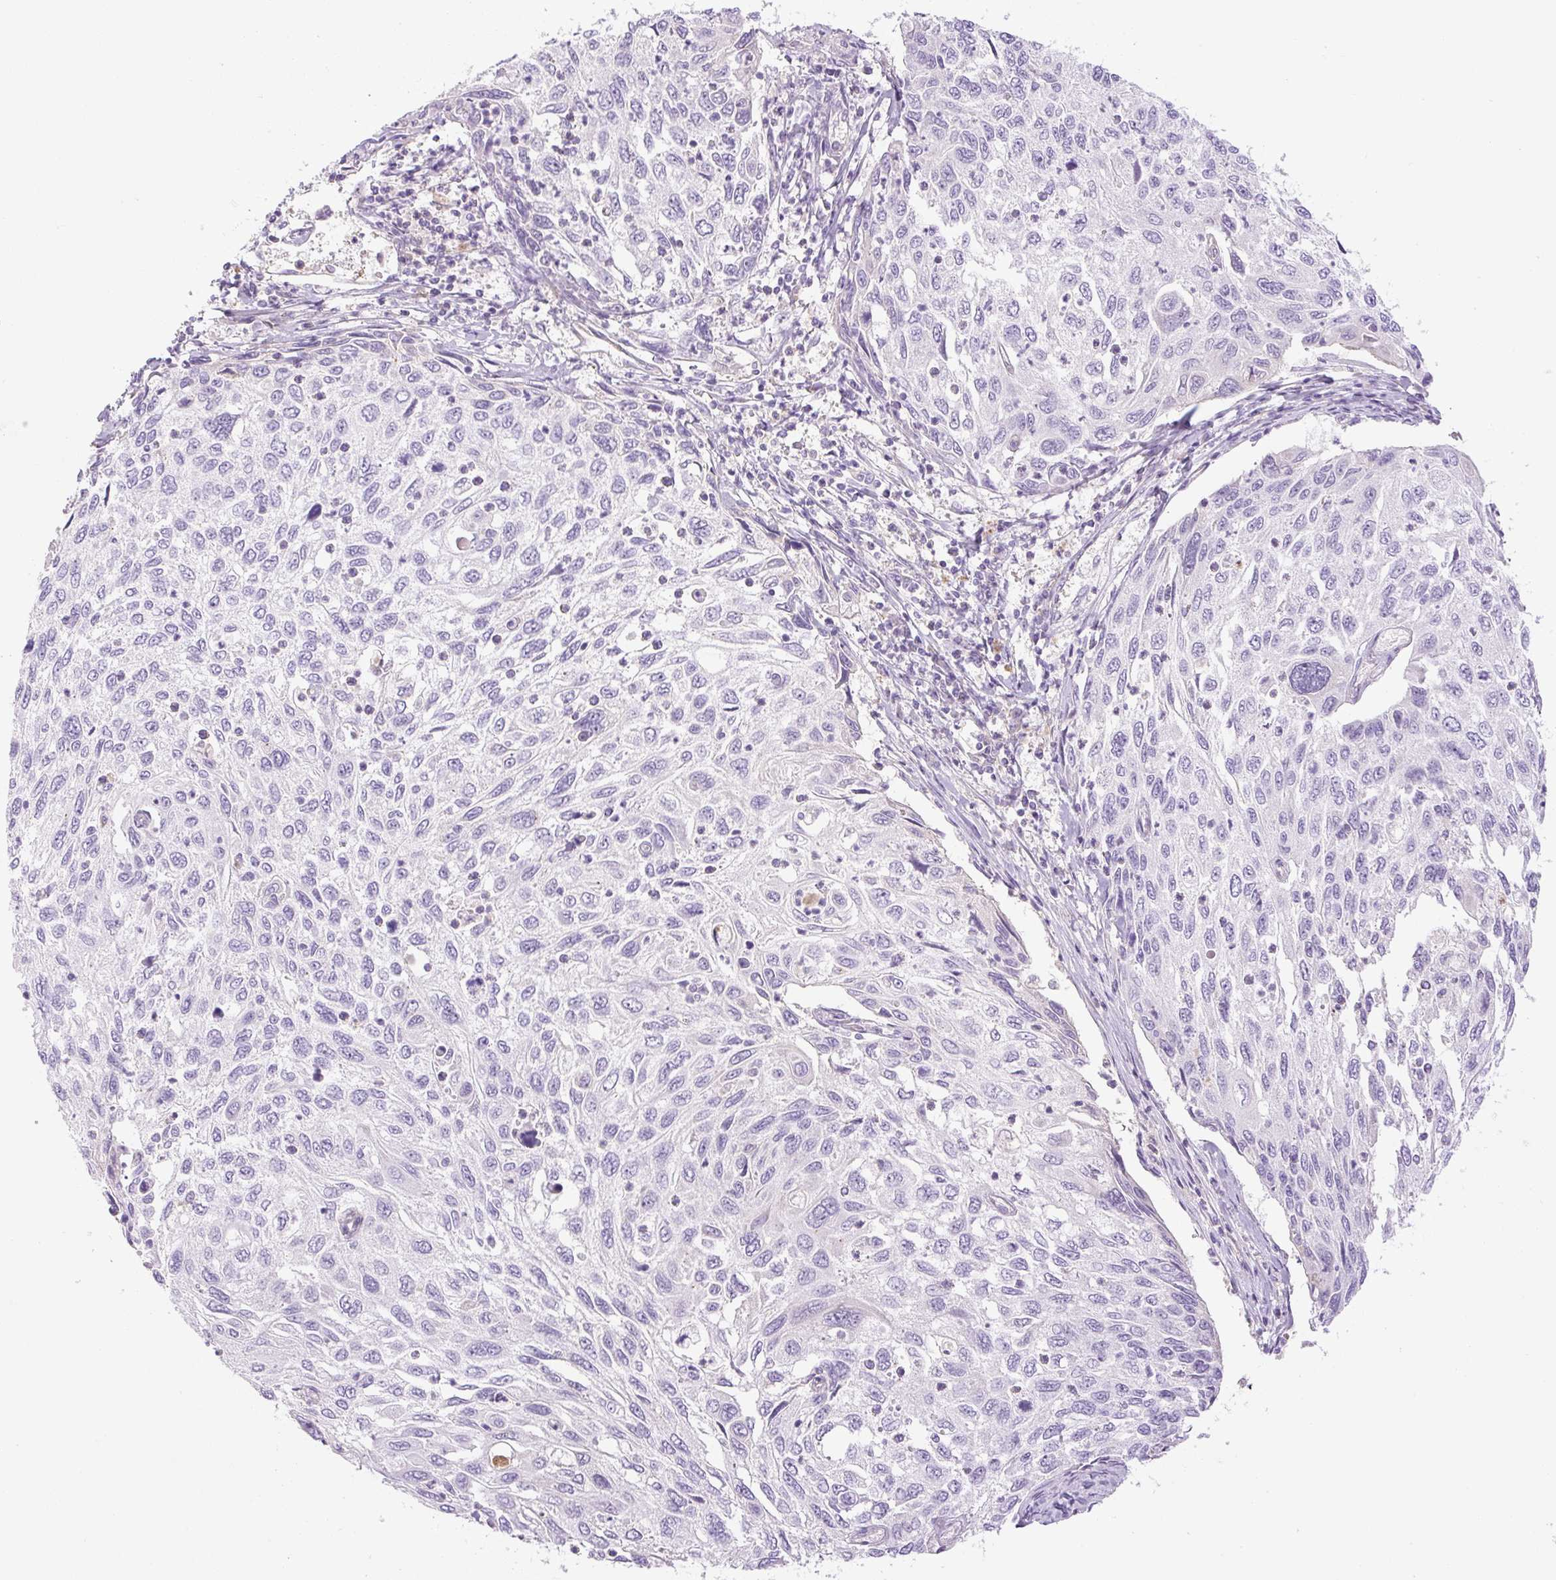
{"staining": {"intensity": "negative", "quantity": "none", "location": "none"}, "tissue": "cervical cancer", "cell_type": "Tumor cells", "image_type": "cancer", "snomed": [{"axis": "morphology", "description": "Squamous cell carcinoma, NOS"}, {"axis": "topography", "description": "Cervix"}], "caption": "Cervical cancer was stained to show a protein in brown. There is no significant positivity in tumor cells.", "gene": "MIA2", "patient": {"sex": "female", "age": 70}}